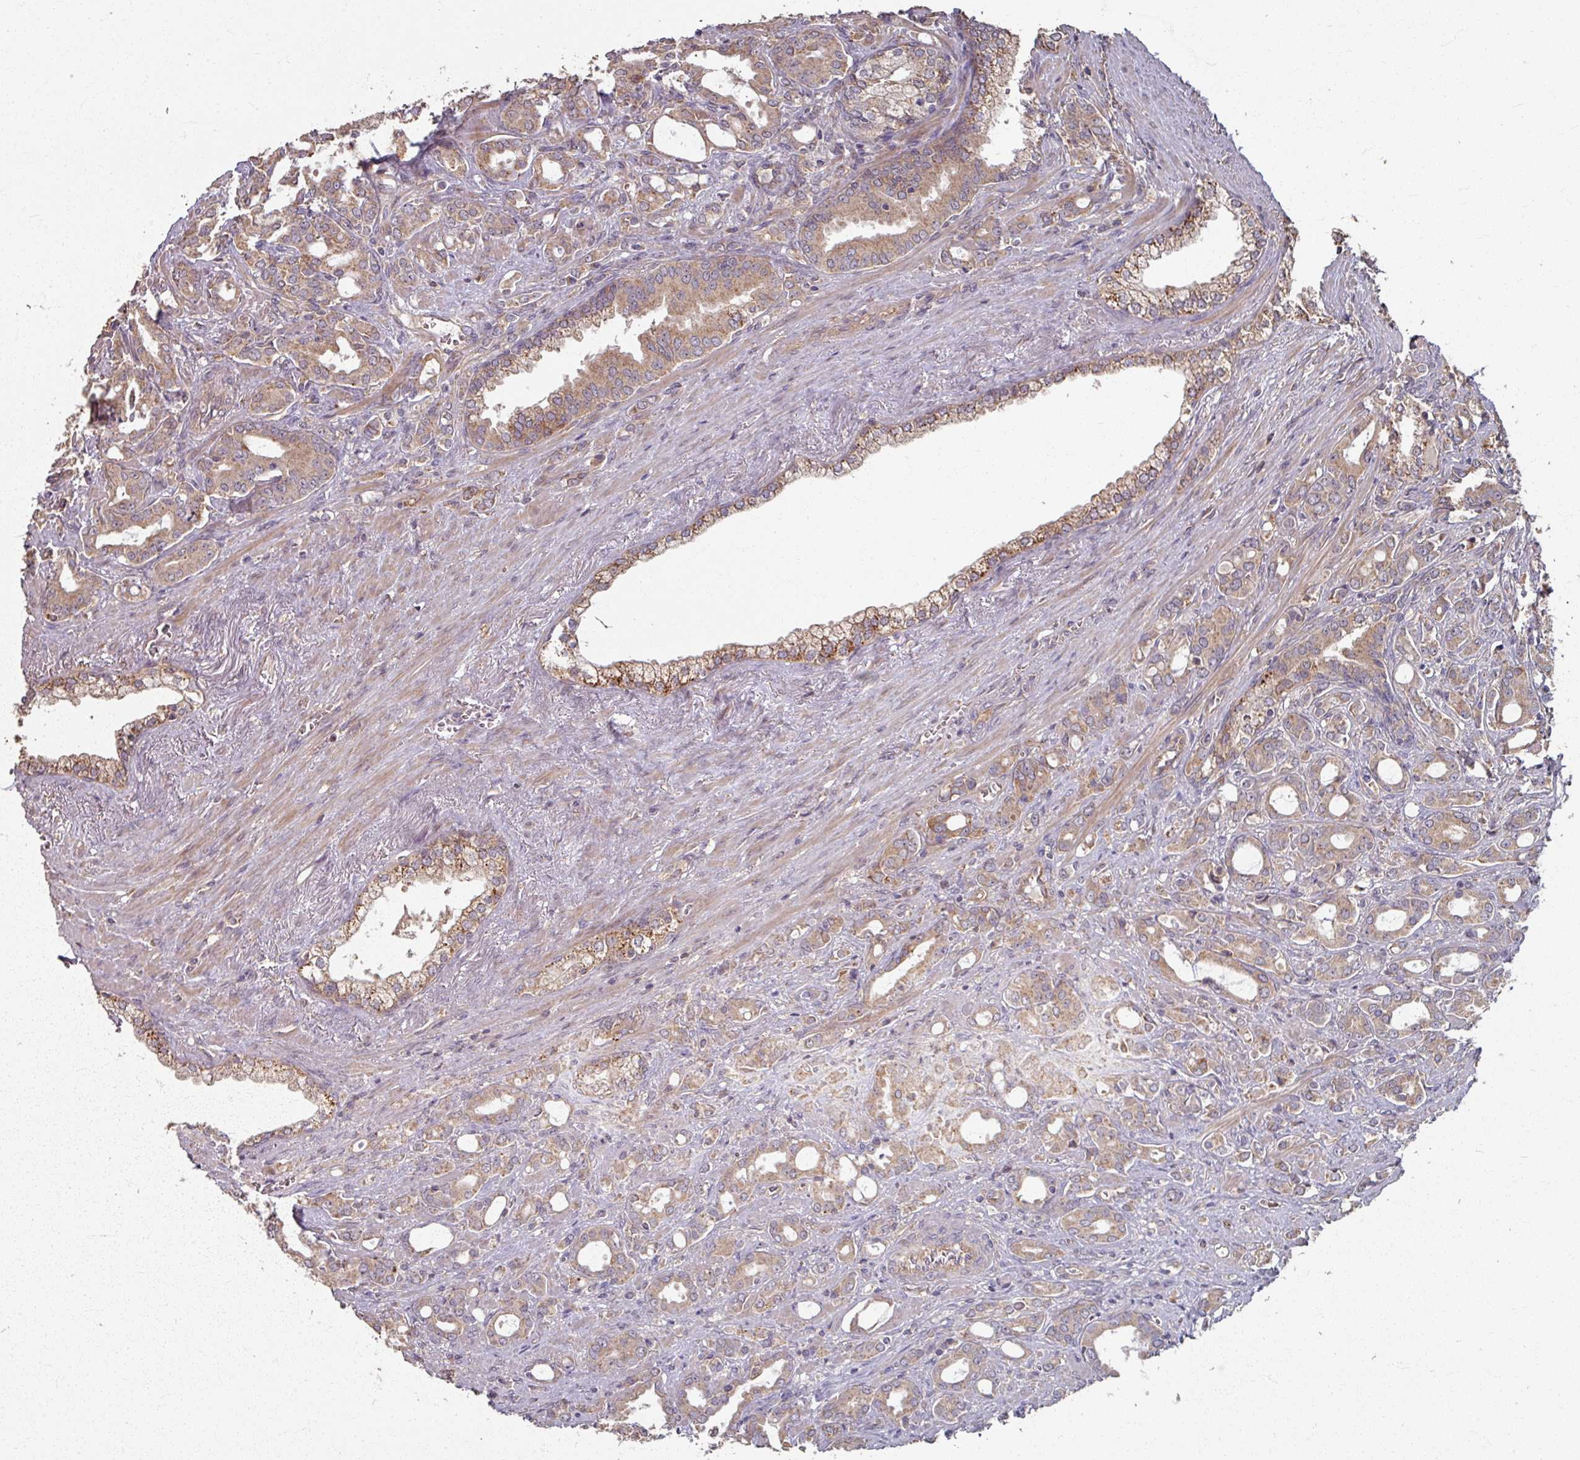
{"staining": {"intensity": "moderate", "quantity": ">75%", "location": "cytoplasmic/membranous"}, "tissue": "prostate cancer", "cell_type": "Tumor cells", "image_type": "cancer", "snomed": [{"axis": "morphology", "description": "Adenocarcinoma, High grade"}, {"axis": "topography", "description": "Prostate"}], "caption": "Immunohistochemistry of prostate cancer (adenocarcinoma (high-grade)) displays medium levels of moderate cytoplasmic/membranous positivity in about >75% of tumor cells.", "gene": "CCDC68", "patient": {"sex": "male", "age": 72}}